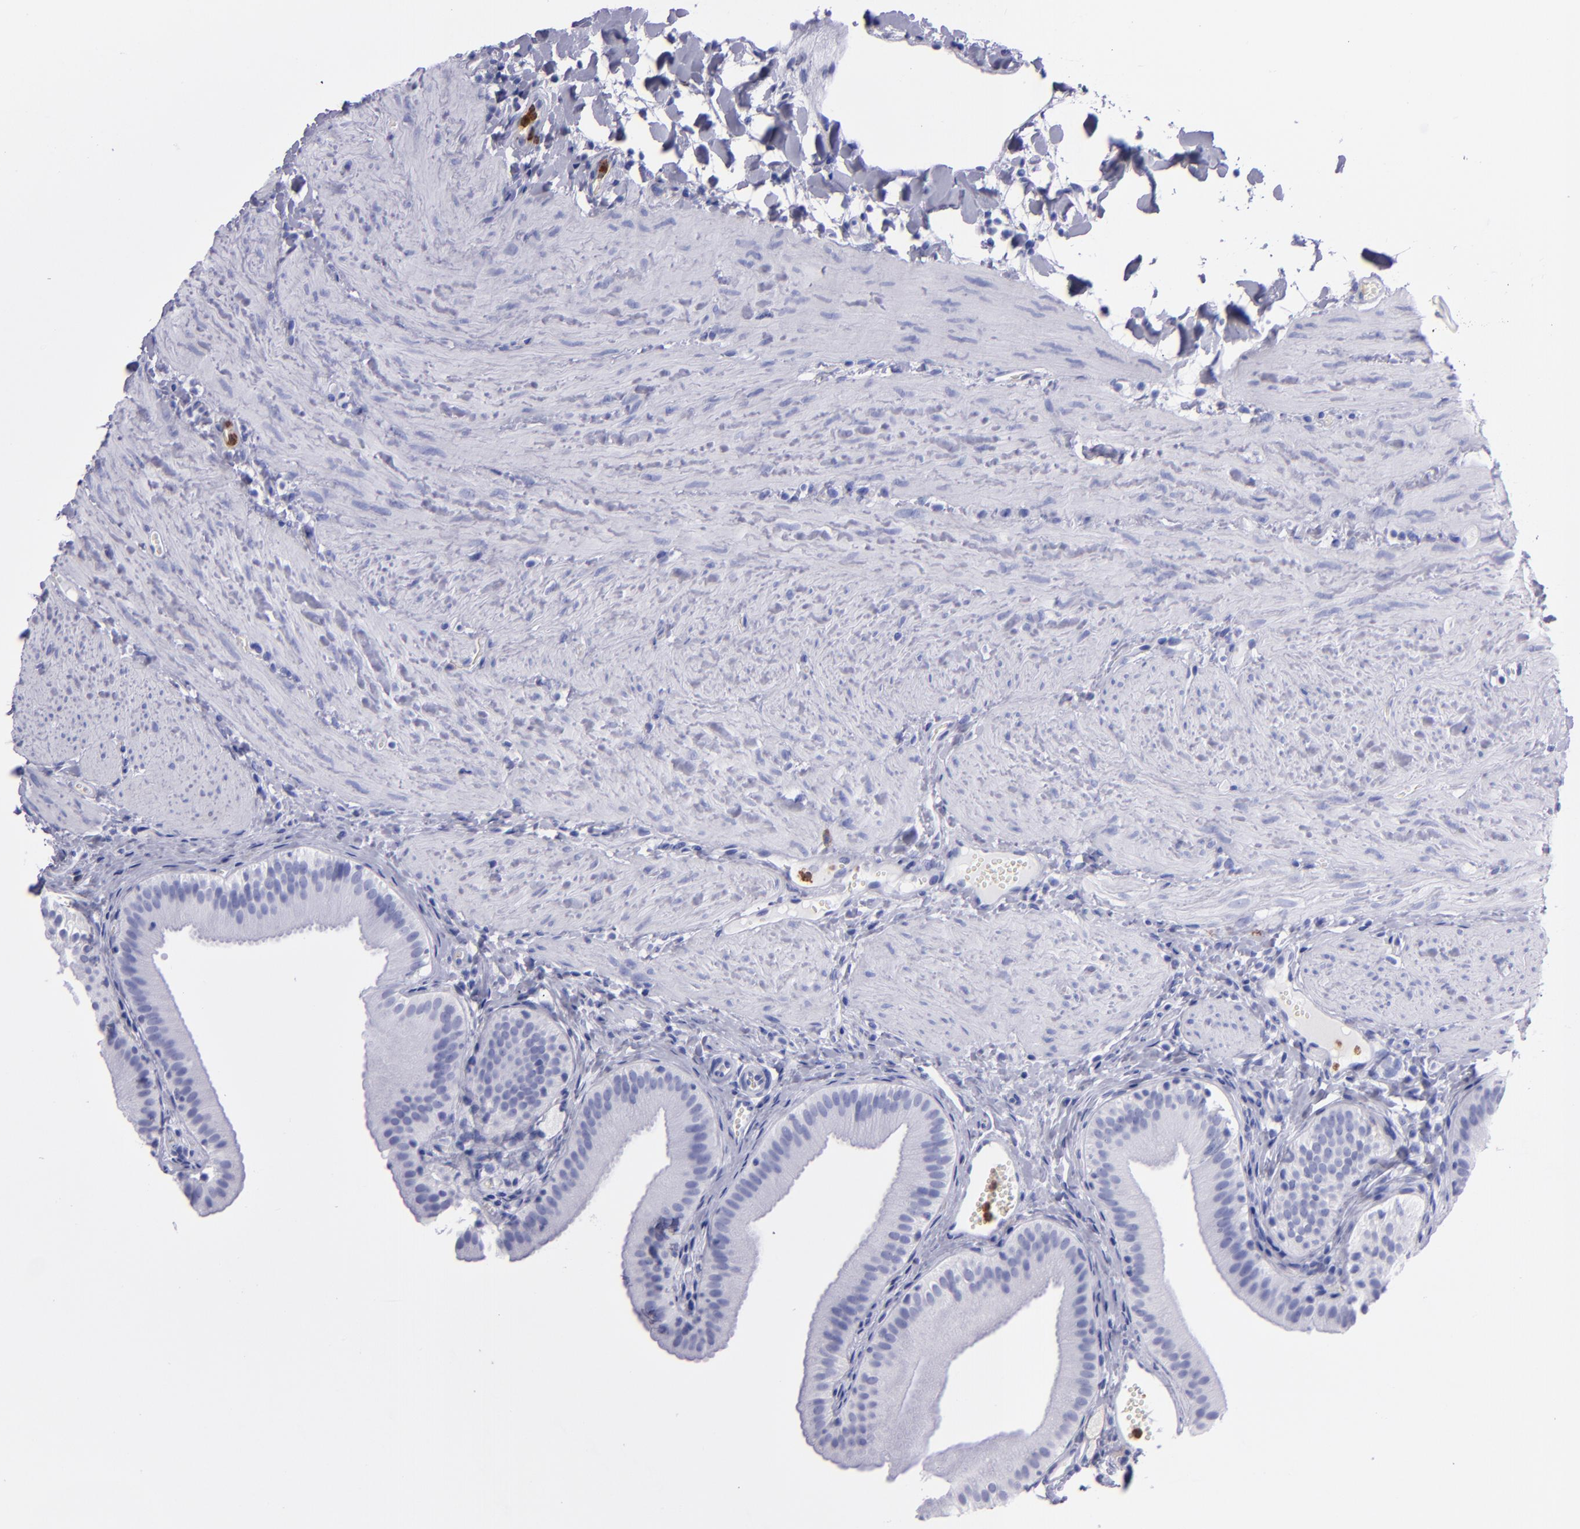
{"staining": {"intensity": "negative", "quantity": "none", "location": "none"}, "tissue": "gallbladder", "cell_type": "Glandular cells", "image_type": "normal", "snomed": [{"axis": "morphology", "description": "Normal tissue, NOS"}, {"axis": "topography", "description": "Gallbladder"}], "caption": "Glandular cells show no significant protein staining in benign gallbladder. (Immunohistochemistry, brightfield microscopy, high magnification).", "gene": "CR1", "patient": {"sex": "female", "age": 24}}